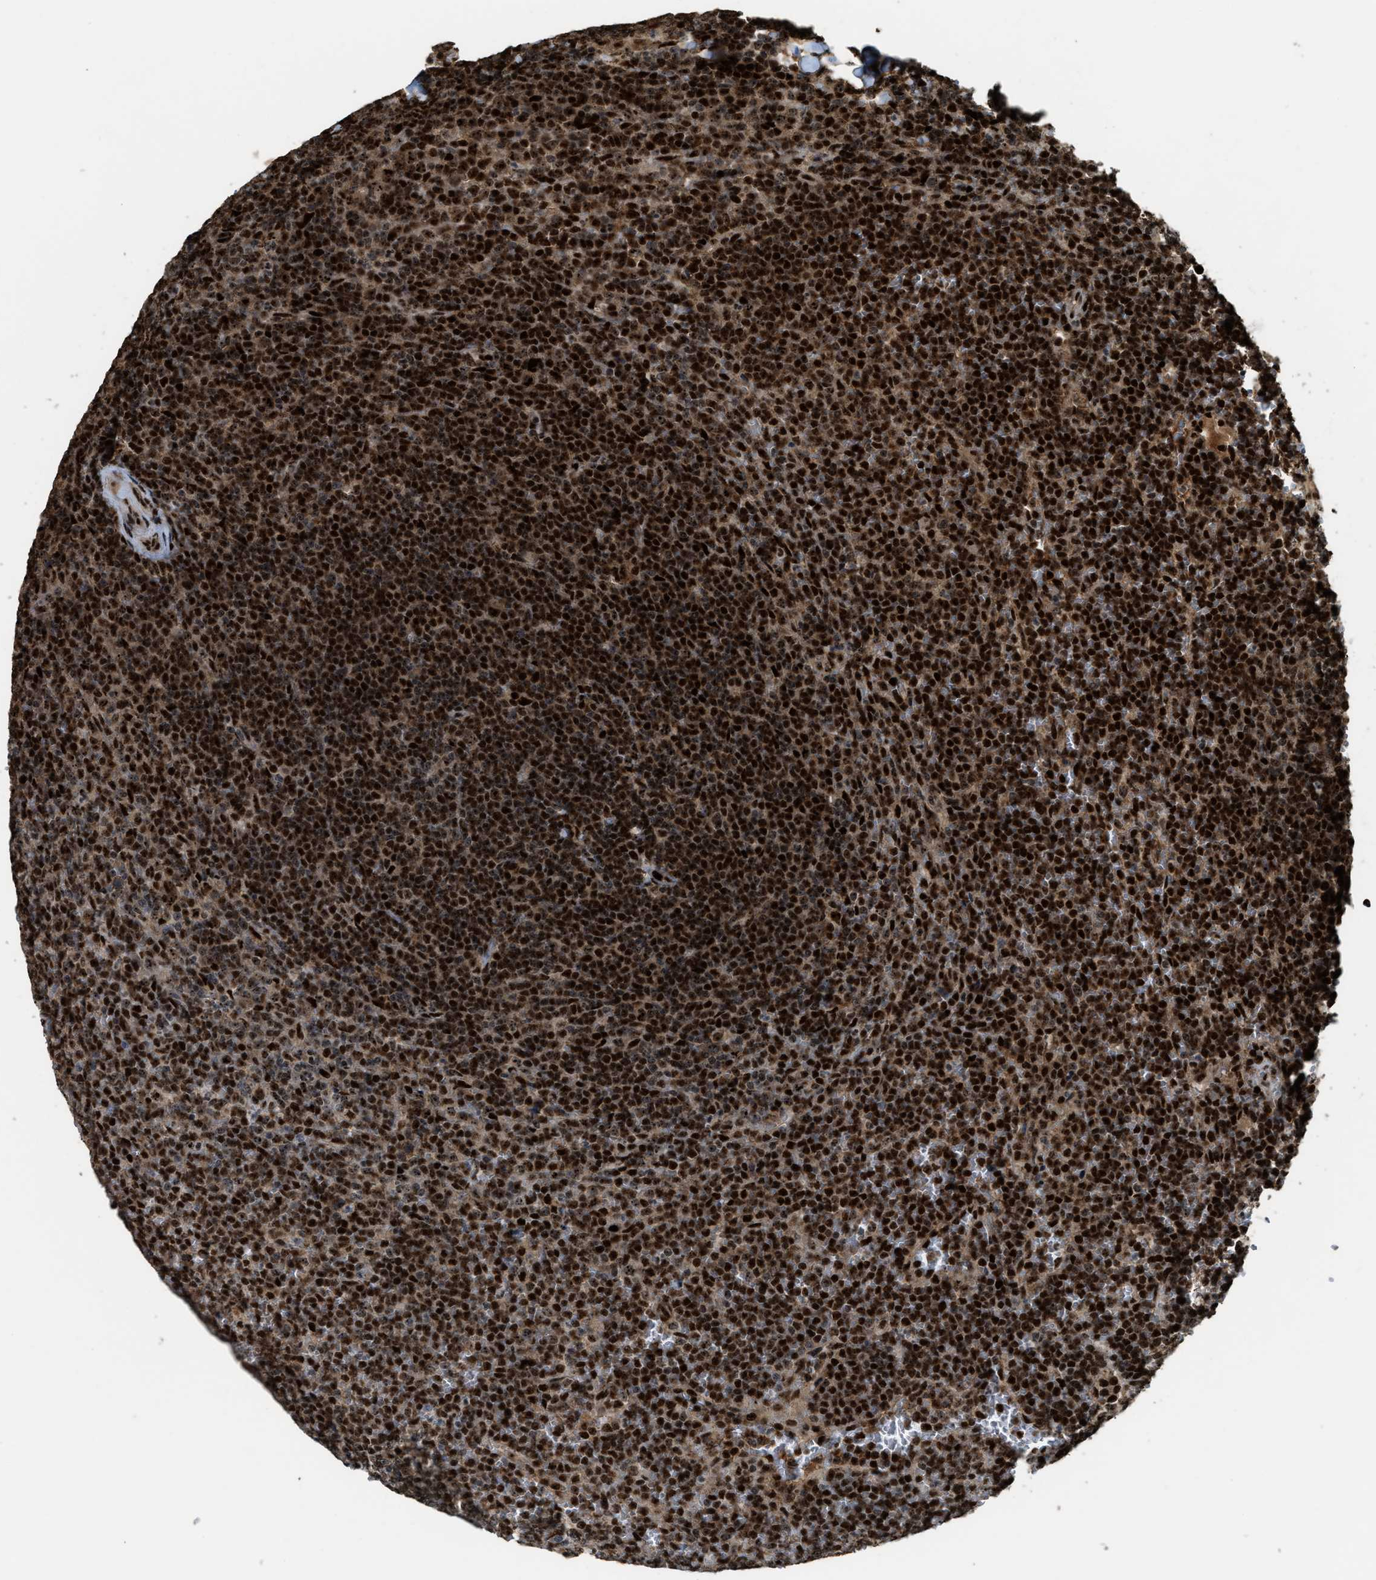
{"staining": {"intensity": "strong", "quantity": ">75%", "location": "nuclear"}, "tissue": "lymphoma", "cell_type": "Tumor cells", "image_type": "cancer", "snomed": [{"axis": "morphology", "description": "Malignant lymphoma, non-Hodgkin's type, Low grade"}, {"axis": "topography", "description": "Spleen"}], "caption": "IHC of human lymphoma shows high levels of strong nuclear staining in approximately >75% of tumor cells. (Brightfield microscopy of DAB IHC at high magnification).", "gene": "ZNF687", "patient": {"sex": "female", "age": 19}}